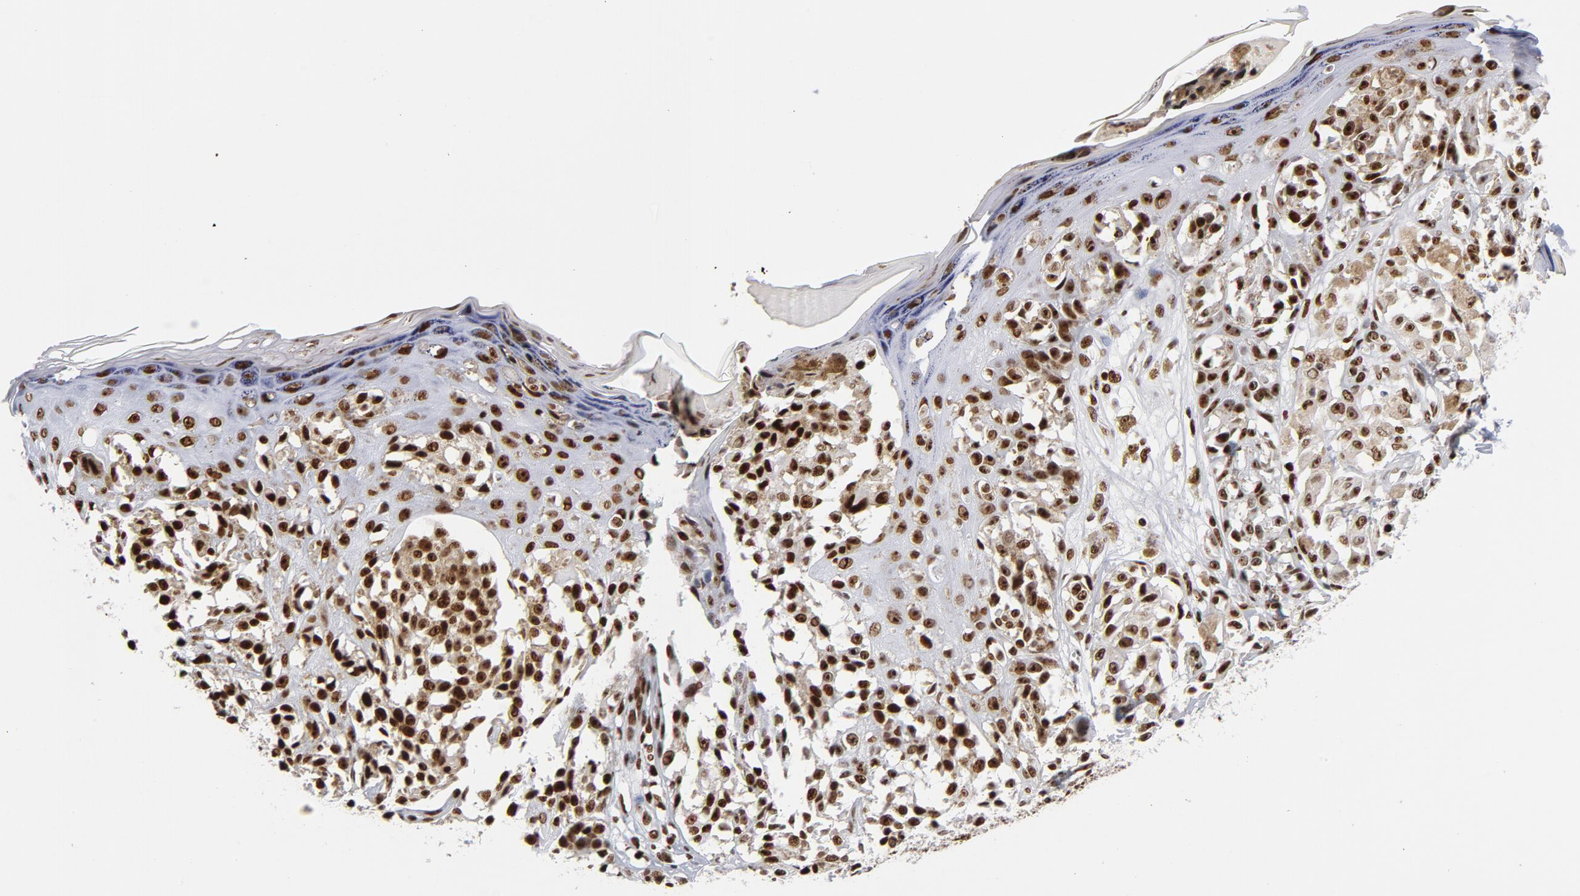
{"staining": {"intensity": "strong", "quantity": ">75%", "location": "cytoplasmic/membranous,nuclear"}, "tissue": "melanoma", "cell_type": "Tumor cells", "image_type": "cancer", "snomed": [{"axis": "morphology", "description": "Malignant melanoma, NOS"}, {"axis": "topography", "description": "Skin"}], "caption": "This micrograph displays immunohistochemistry staining of melanoma, with high strong cytoplasmic/membranous and nuclear staining in about >75% of tumor cells.", "gene": "TOP2B", "patient": {"sex": "female", "age": 38}}